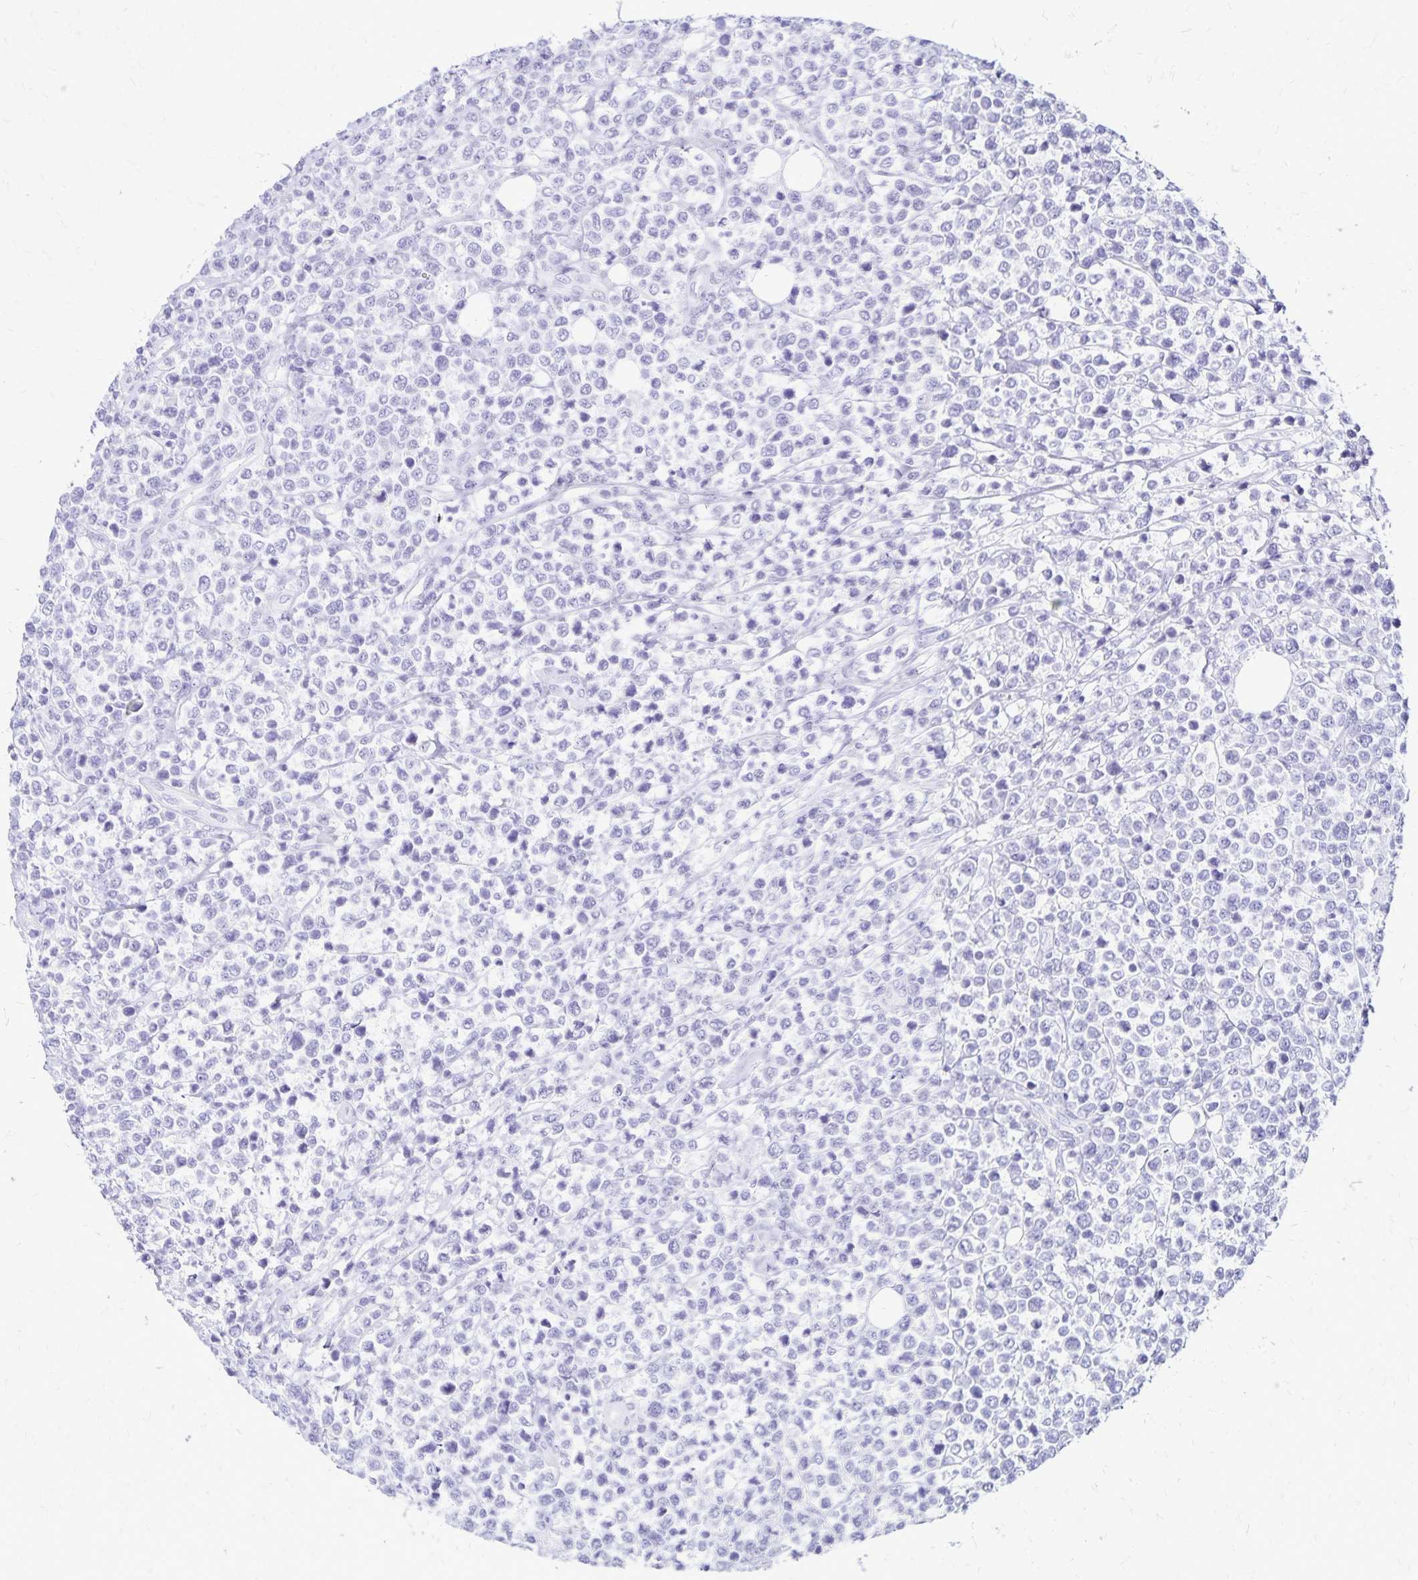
{"staining": {"intensity": "negative", "quantity": "none", "location": "none"}, "tissue": "lymphoma", "cell_type": "Tumor cells", "image_type": "cancer", "snomed": [{"axis": "morphology", "description": "Malignant lymphoma, non-Hodgkin's type, High grade"}, {"axis": "topography", "description": "Soft tissue"}], "caption": "Tumor cells are negative for protein expression in human malignant lymphoma, non-Hodgkin's type (high-grade).", "gene": "LIN28B", "patient": {"sex": "female", "age": 56}}